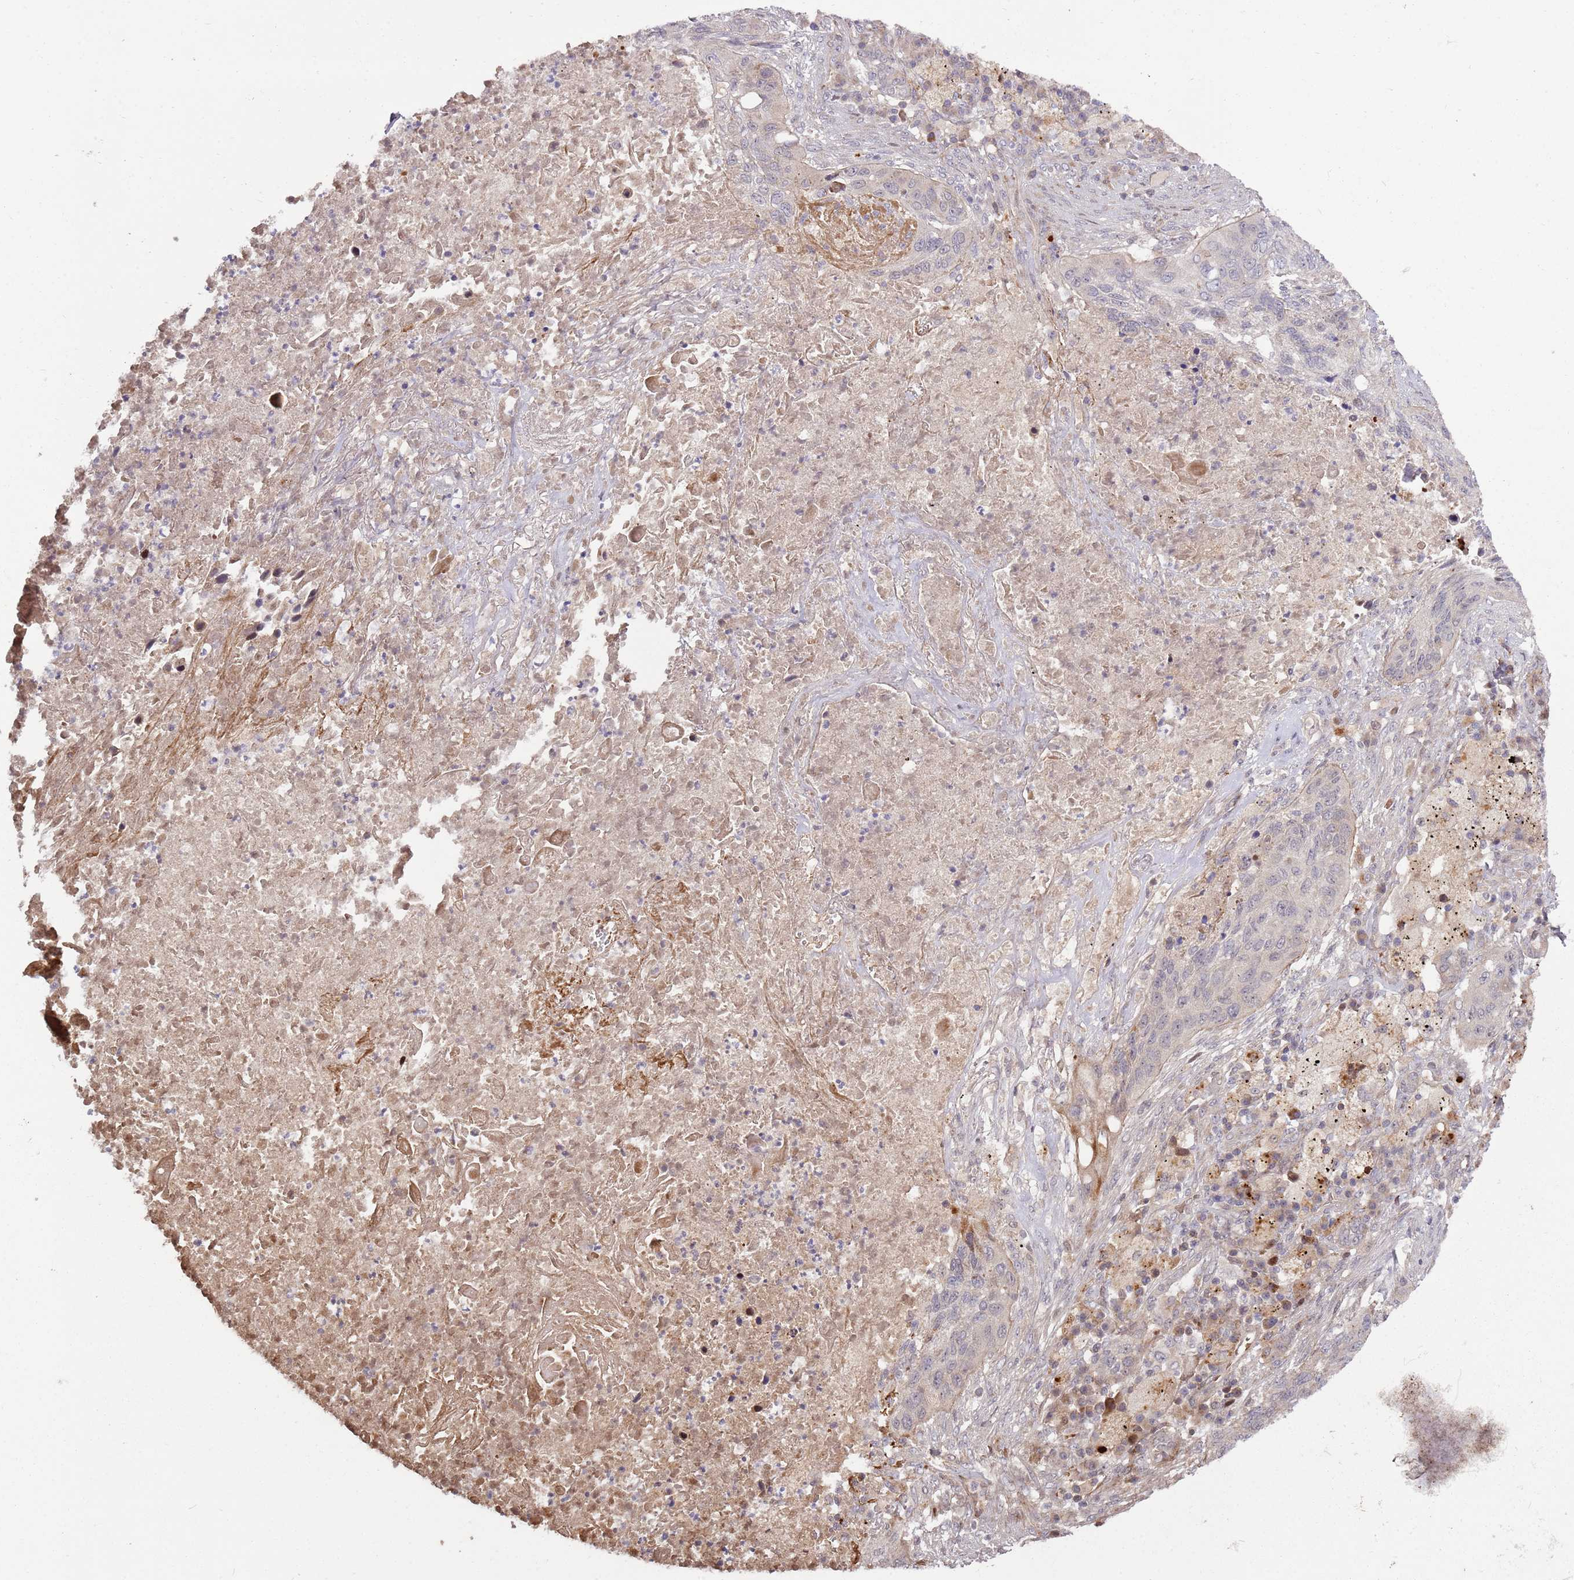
{"staining": {"intensity": "negative", "quantity": "none", "location": "none"}, "tissue": "lung cancer", "cell_type": "Tumor cells", "image_type": "cancer", "snomed": [{"axis": "morphology", "description": "Squamous cell carcinoma, NOS"}, {"axis": "topography", "description": "Lung"}], "caption": "Immunohistochemistry micrograph of neoplastic tissue: human lung cancer stained with DAB (3,3'-diaminobenzidine) exhibits no significant protein positivity in tumor cells. (DAB (3,3'-diaminobenzidine) IHC visualized using brightfield microscopy, high magnification).", "gene": "RHBDL1", "patient": {"sex": "female", "age": 63}}